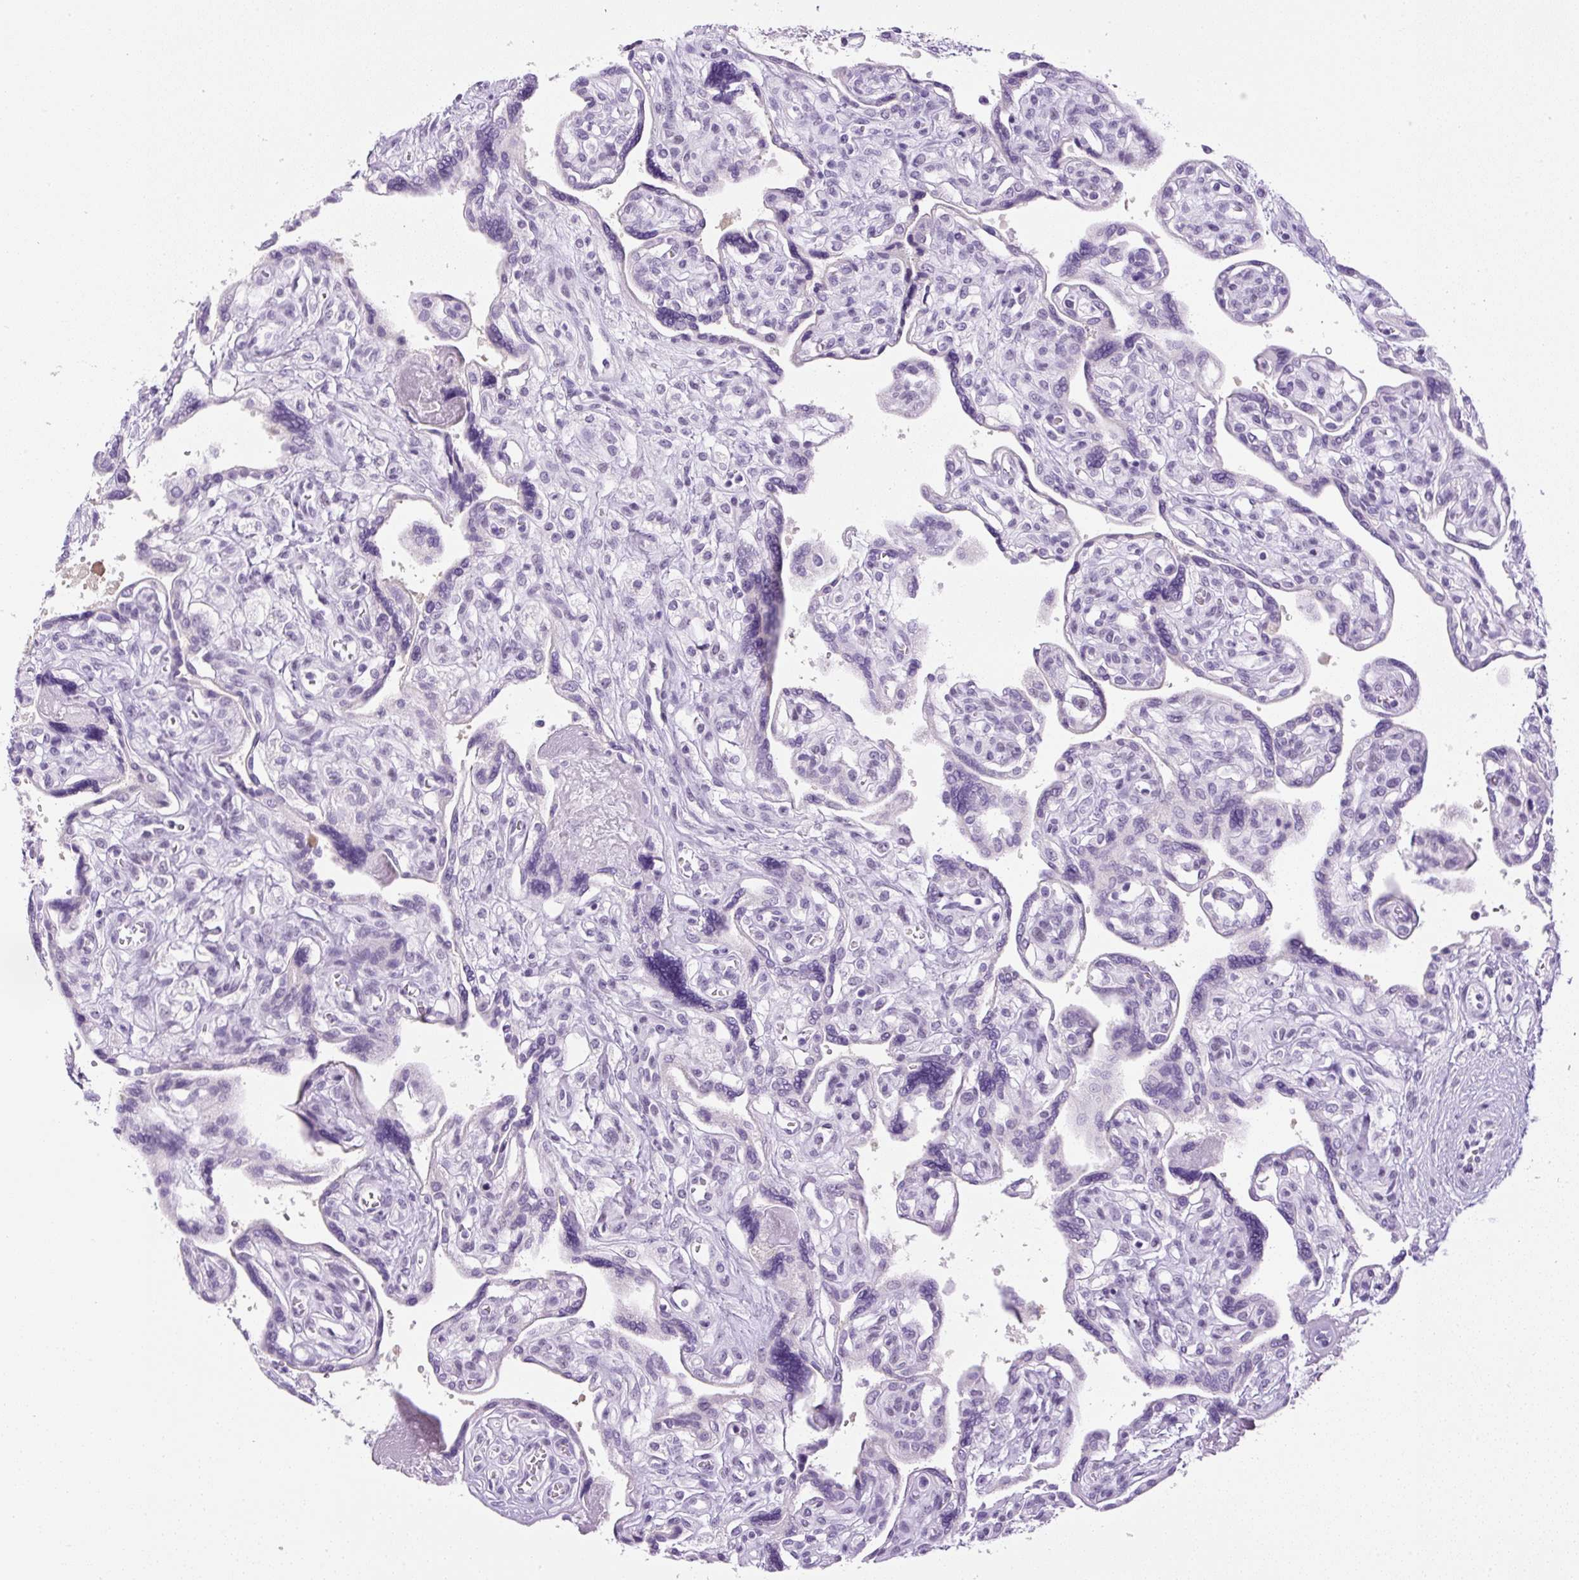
{"staining": {"intensity": "negative", "quantity": "none", "location": "none"}, "tissue": "placenta", "cell_type": "Decidual cells", "image_type": "normal", "snomed": [{"axis": "morphology", "description": "Normal tissue, NOS"}, {"axis": "topography", "description": "Placenta"}], "caption": "This is an immunohistochemistry image of unremarkable placenta. There is no expression in decidual cells.", "gene": "RHBDD2", "patient": {"sex": "female", "age": 39}}